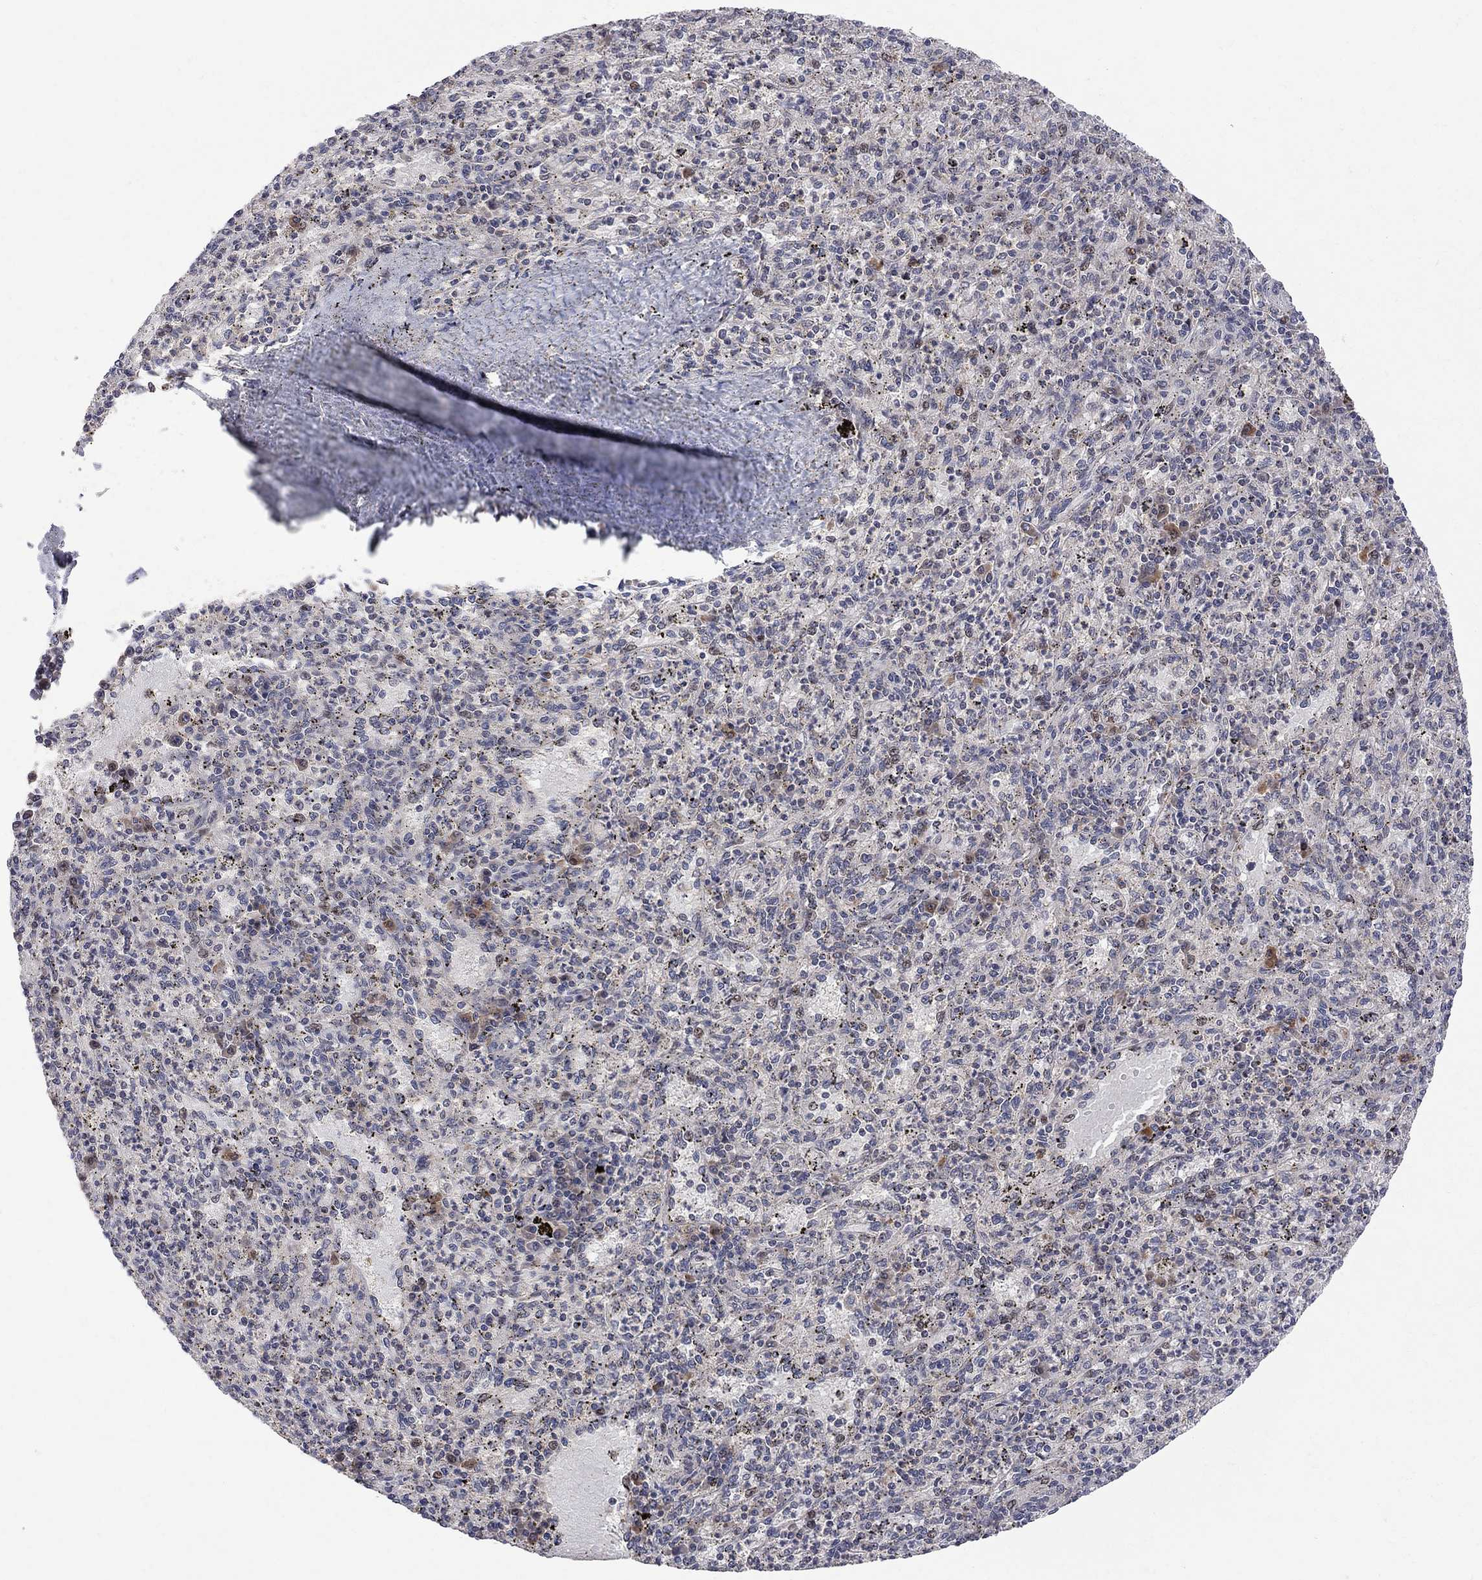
{"staining": {"intensity": "weak", "quantity": "<25%", "location": "cytoplasmic/membranous"}, "tissue": "spleen", "cell_type": "Cells in red pulp", "image_type": "normal", "snomed": [{"axis": "morphology", "description": "Normal tissue, NOS"}, {"axis": "topography", "description": "Spleen"}], "caption": "IHC of normal human spleen demonstrates no expression in cells in red pulp. (DAB immunohistochemistry visualized using brightfield microscopy, high magnification).", "gene": "CNOT11", "patient": {"sex": "male", "age": 60}}